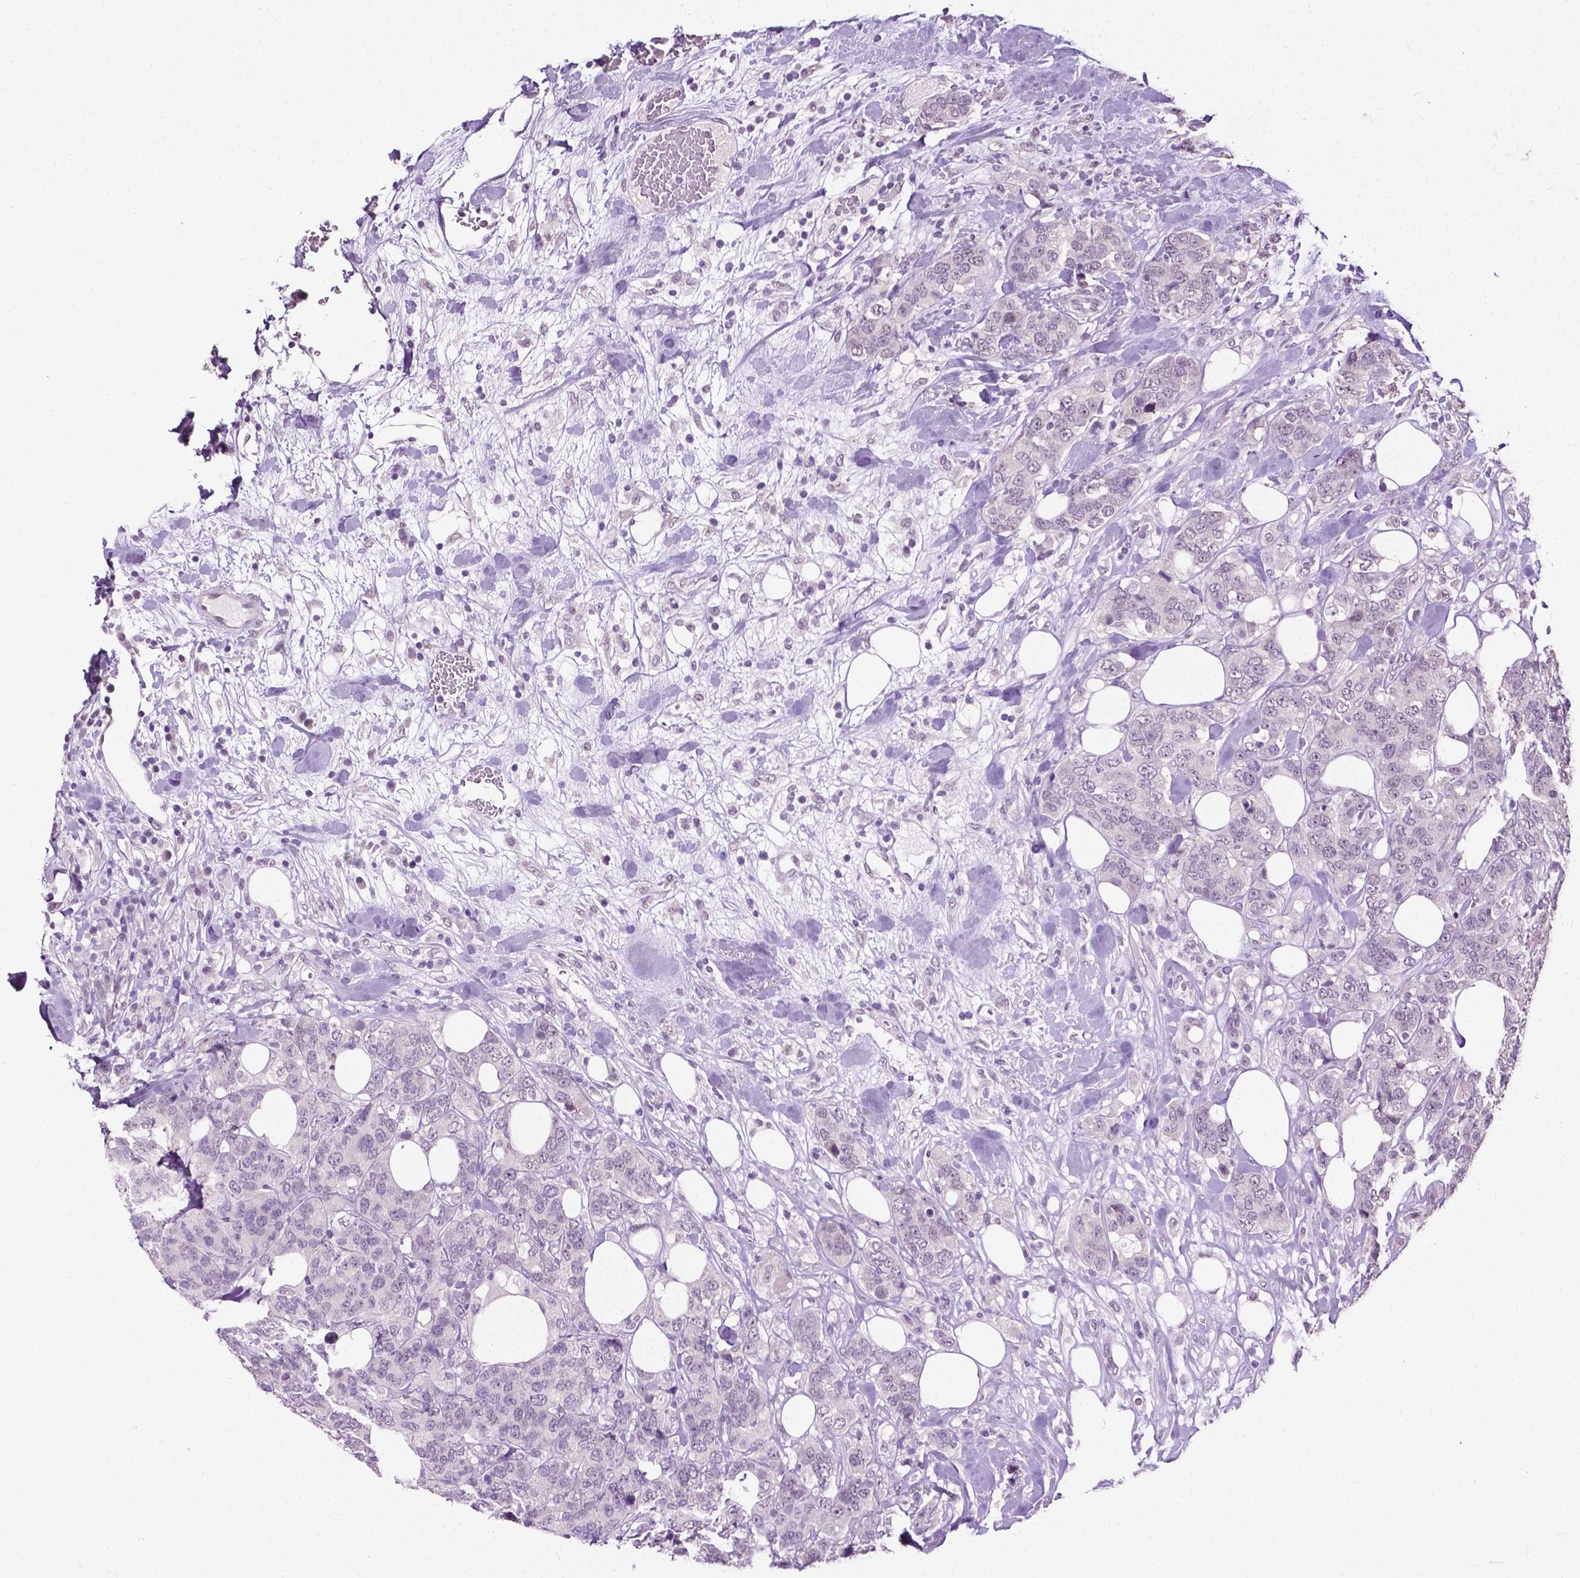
{"staining": {"intensity": "negative", "quantity": "none", "location": "none"}, "tissue": "breast cancer", "cell_type": "Tumor cells", "image_type": "cancer", "snomed": [{"axis": "morphology", "description": "Lobular carcinoma"}, {"axis": "topography", "description": "Breast"}], "caption": "A micrograph of breast lobular carcinoma stained for a protein shows no brown staining in tumor cells.", "gene": "GPR37L1", "patient": {"sex": "female", "age": 59}}